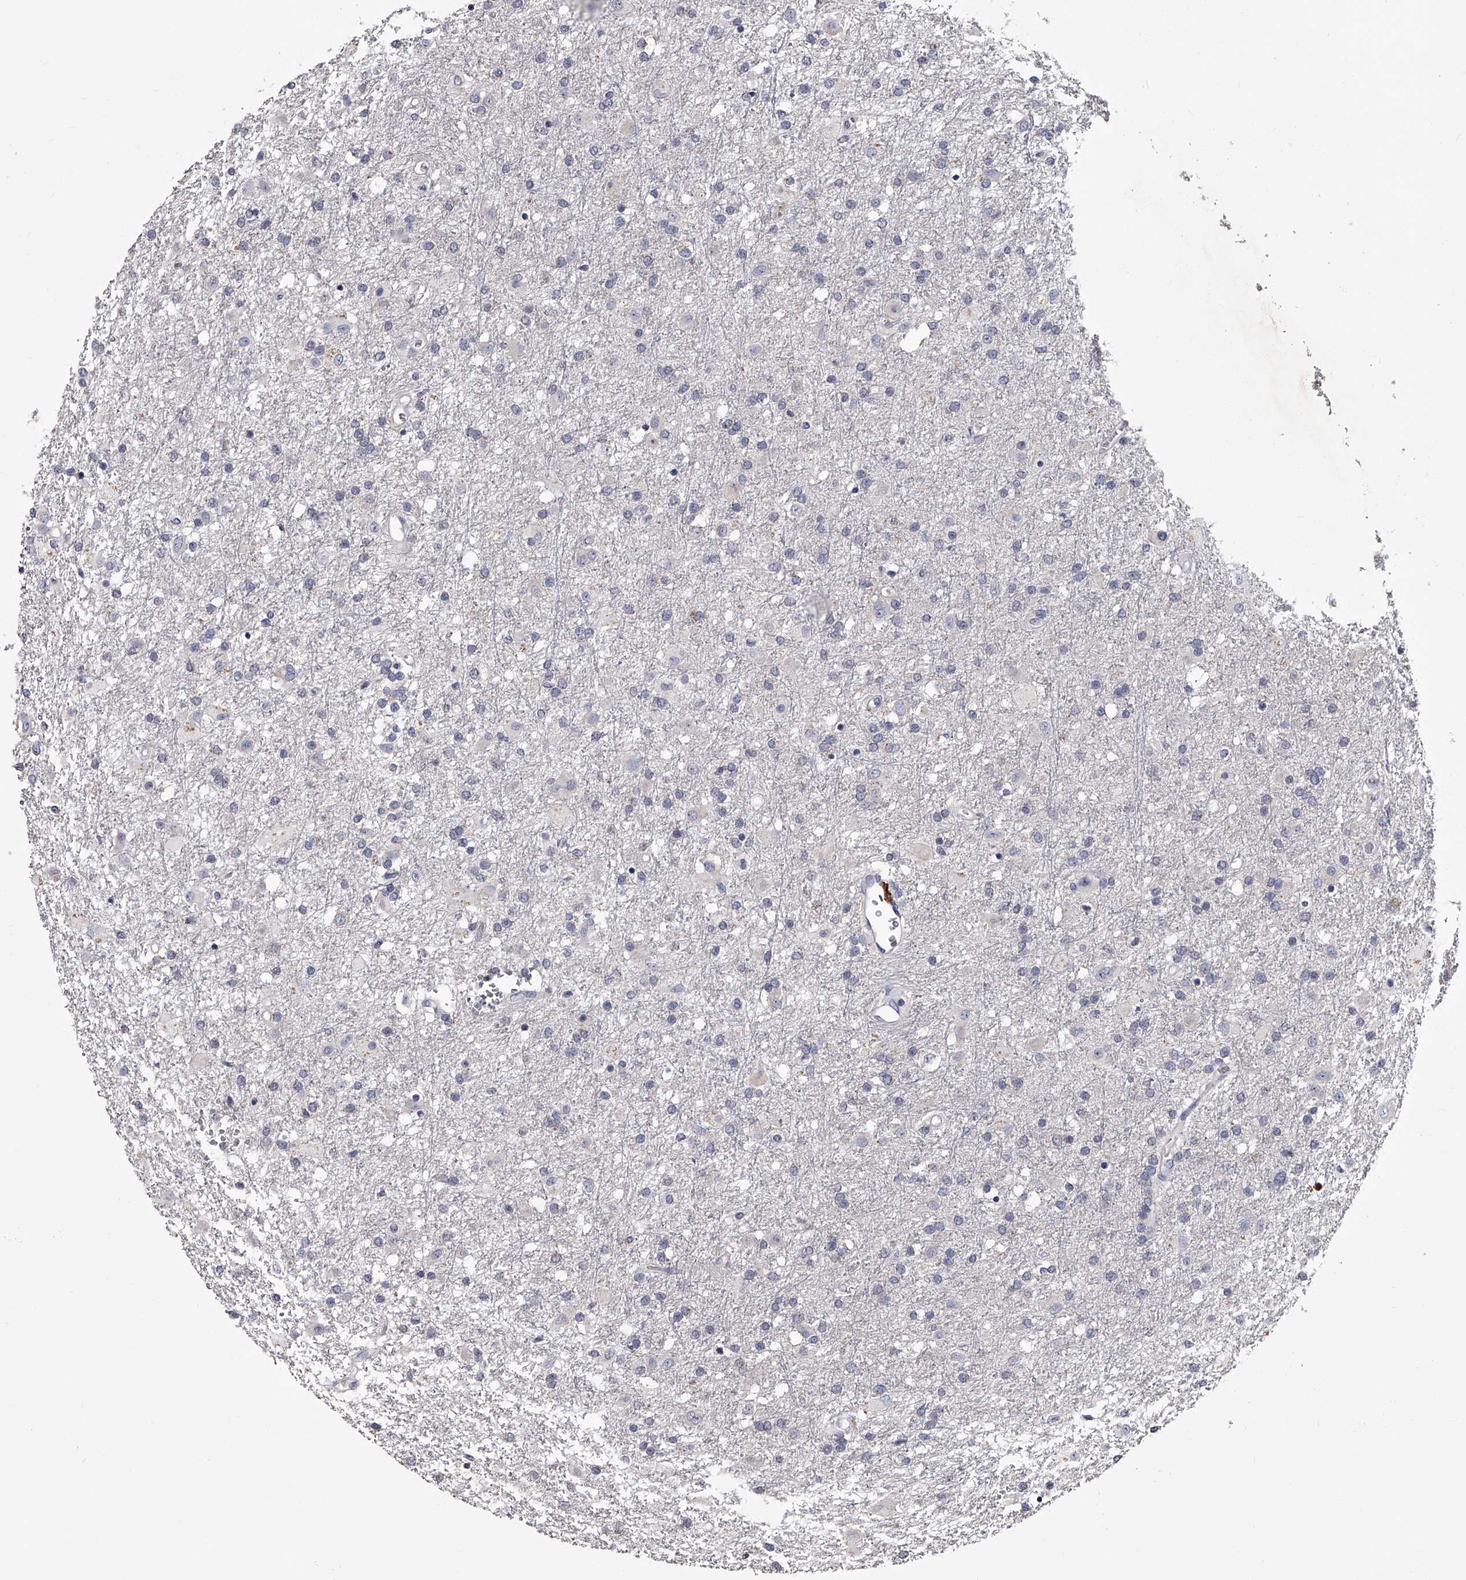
{"staining": {"intensity": "negative", "quantity": "none", "location": "none"}, "tissue": "glioma", "cell_type": "Tumor cells", "image_type": "cancer", "snomed": [{"axis": "morphology", "description": "Glioma, malignant, Low grade"}, {"axis": "topography", "description": "Brain"}], "caption": "This is a micrograph of immunohistochemistry (IHC) staining of malignant glioma (low-grade), which shows no positivity in tumor cells.", "gene": "GAPVD1", "patient": {"sex": "male", "age": 65}}